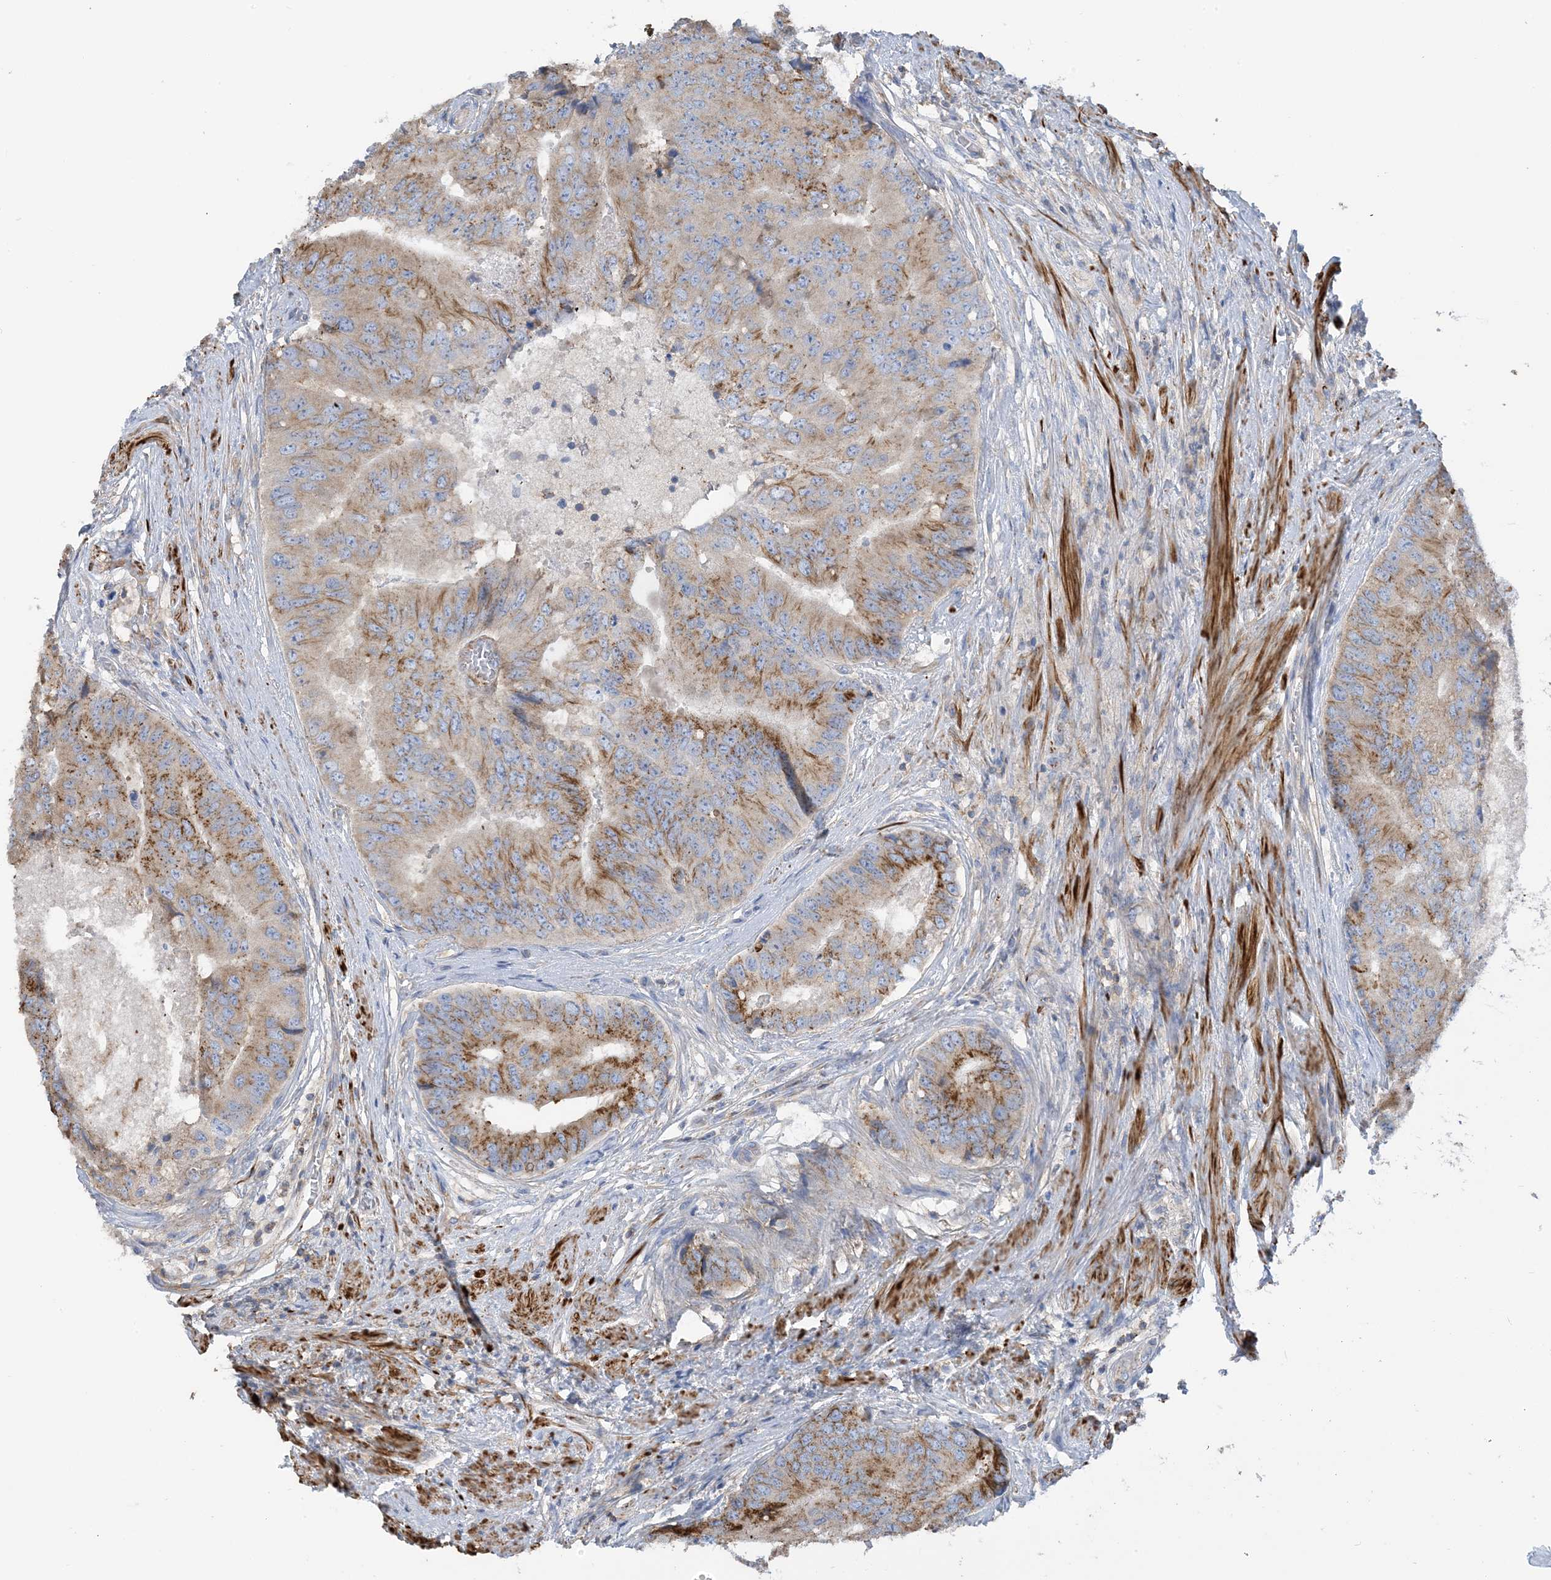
{"staining": {"intensity": "moderate", "quantity": ">75%", "location": "cytoplasmic/membranous"}, "tissue": "prostate cancer", "cell_type": "Tumor cells", "image_type": "cancer", "snomed": [{"axis": "morphology", "description": "Adenocarcinoma, High grade"}, {"axis": "topography", "description": "Prostate"}], "caption": "Prostate high-grade adenocarcinoma tissue displays moderate cytoplasmic/membranous expression in about >75% of tumor cells (Brightfield microscopy of DAB IHC at high magnification).", "gene": "CALHM5", "patient": {"sex": "male", "age": 70}}